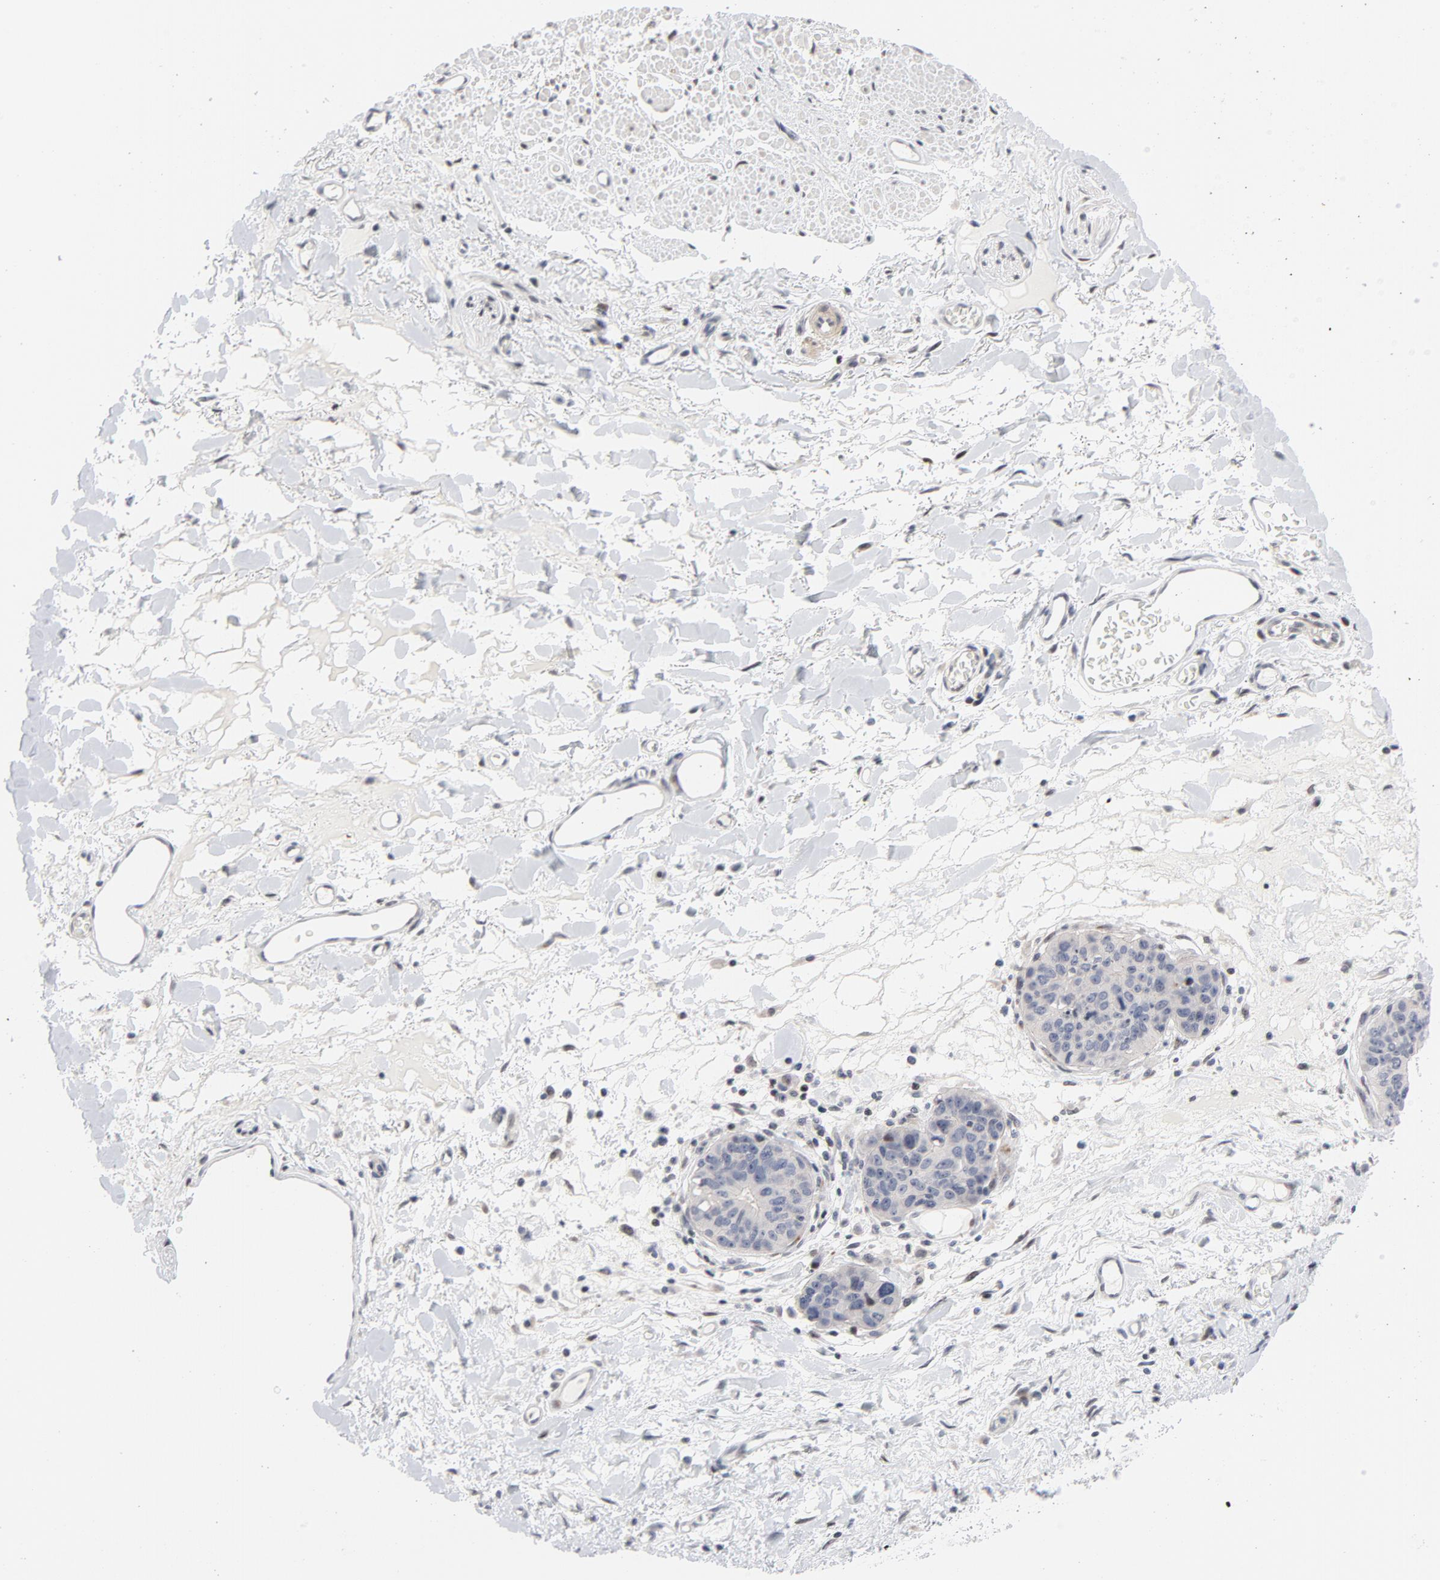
{"staining": {"intensity": "moderate", "quantity": "<25%", "location": "cytoplasmic/membranous"}, "tissue": "stomach cancer", "cell_type": "Tumor cells", "image_type": "cancer", "snomed": [{"axis": "morphology", "description": "Adenocarcinoma, NOS"}, {"axis": "topography", "description": "Esophagus"}, {"axis": "topography", "description": "Stomach"}], "caption": "Stomach cancer (adenocarcinoma) stained for a protein (brown) shows moderate cytoplasmic/membranous positive positivity in approximately <25% of tumor cells.", "gene": "NFIC", "patient": {"sex": "male", "age": 74}}